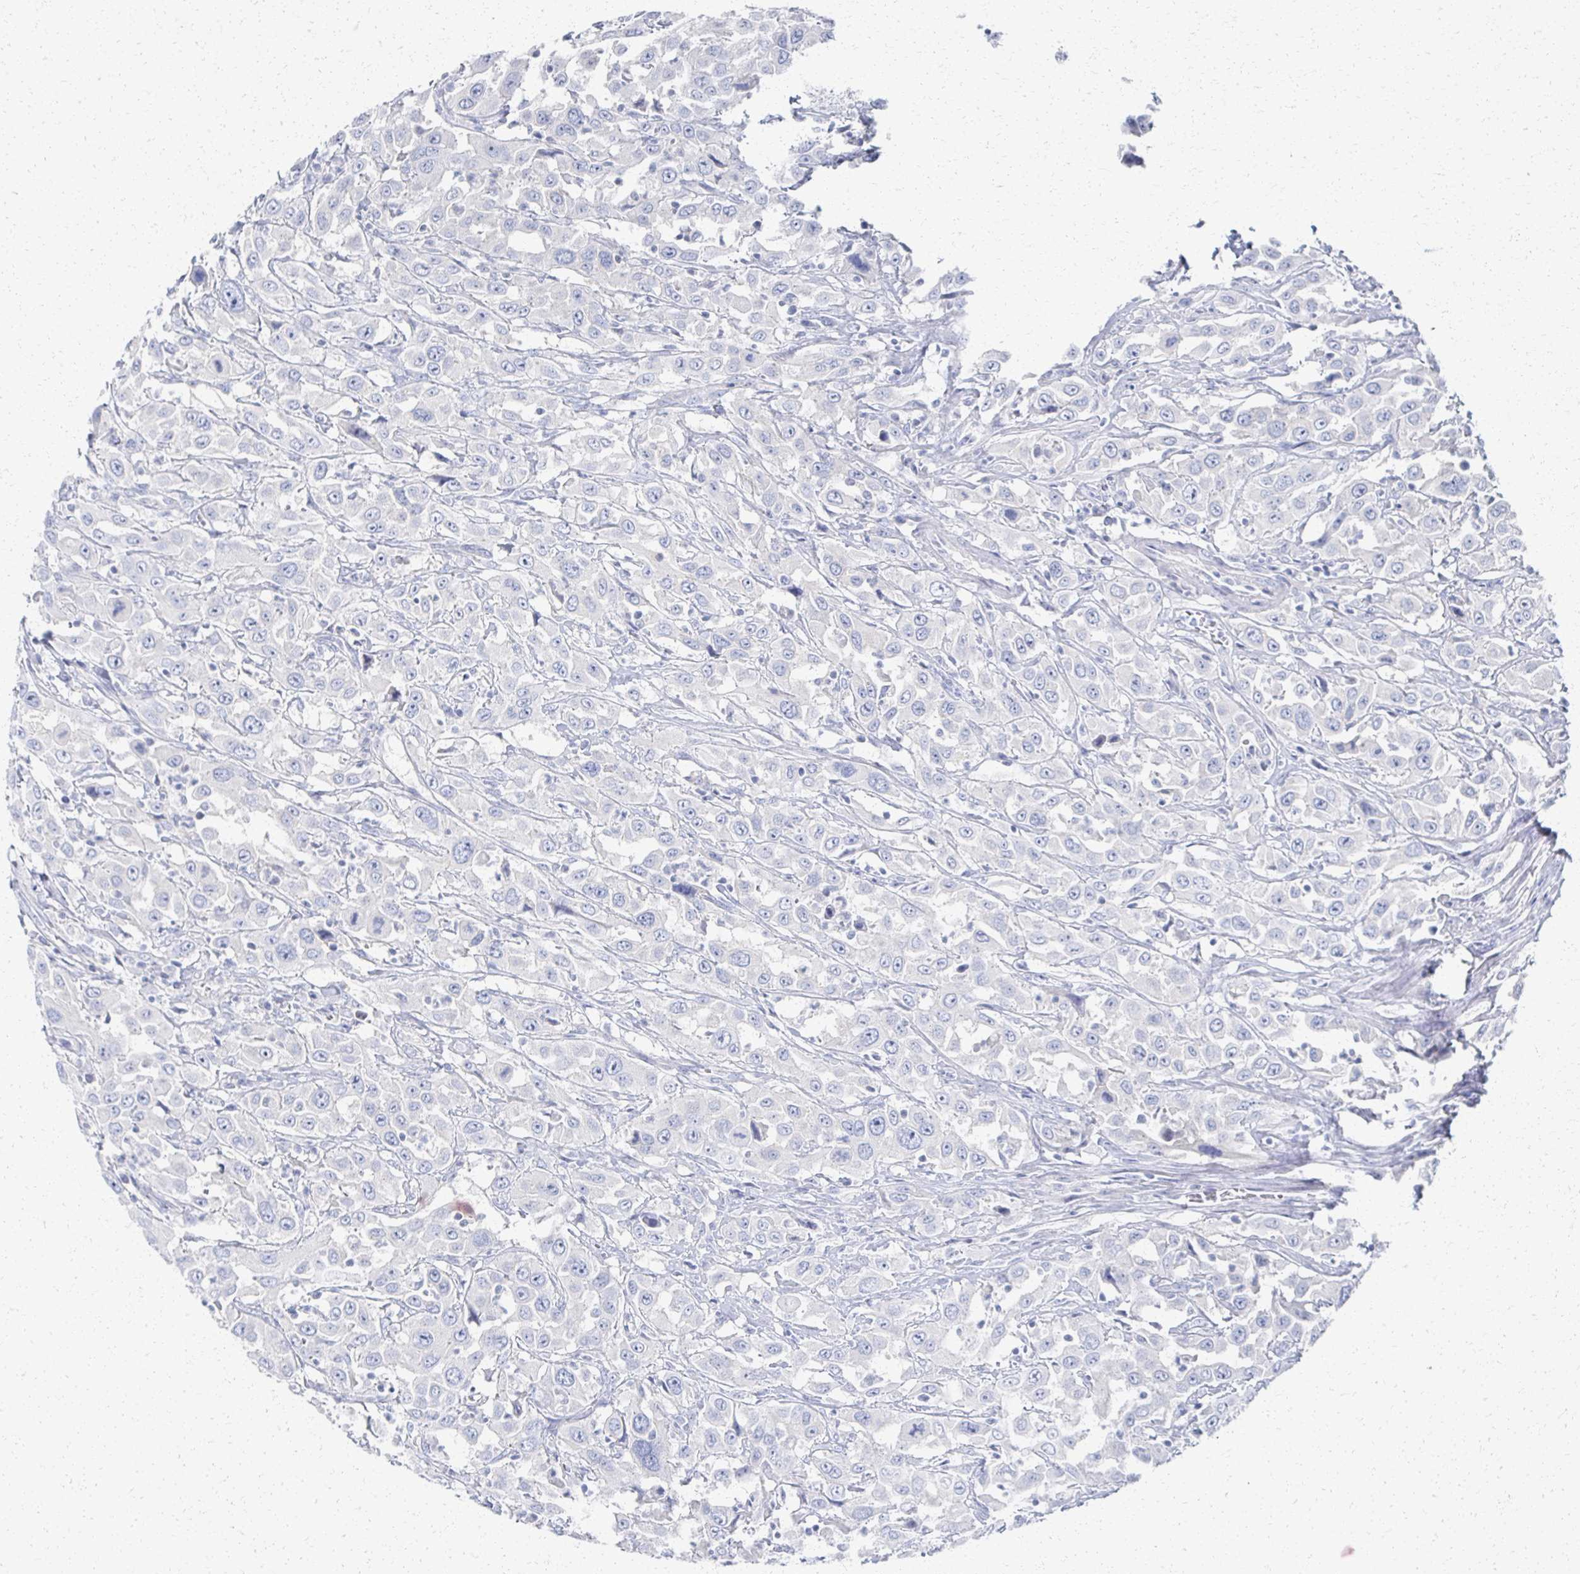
{"staining": {"intensity": "negative", "quantity": "none", "location": "none"}, "tissue": "urothelial cancer", "cell_type": "Tumor cells", "image_type": "cancer", "snomed": [{"axis": "morphology", "description": "Urothelial carcinoma, High grade"}, {"axis": "topography", "description": "Urinary bladder"}], "caption": "This micrograph is of urothelial cancer stained with immunohistochemistry (IHC) to label a protein in brown with the nuclei are counter-stained blue. There is no positivity in tumor cells. (Stains: DAB immunohistochemistry with hematoxylin counter stain, Microscopy: brightfield microscopy at high magnification).", "gene": "PRR20A", "patient": {"sex": "male", "age": 61}}